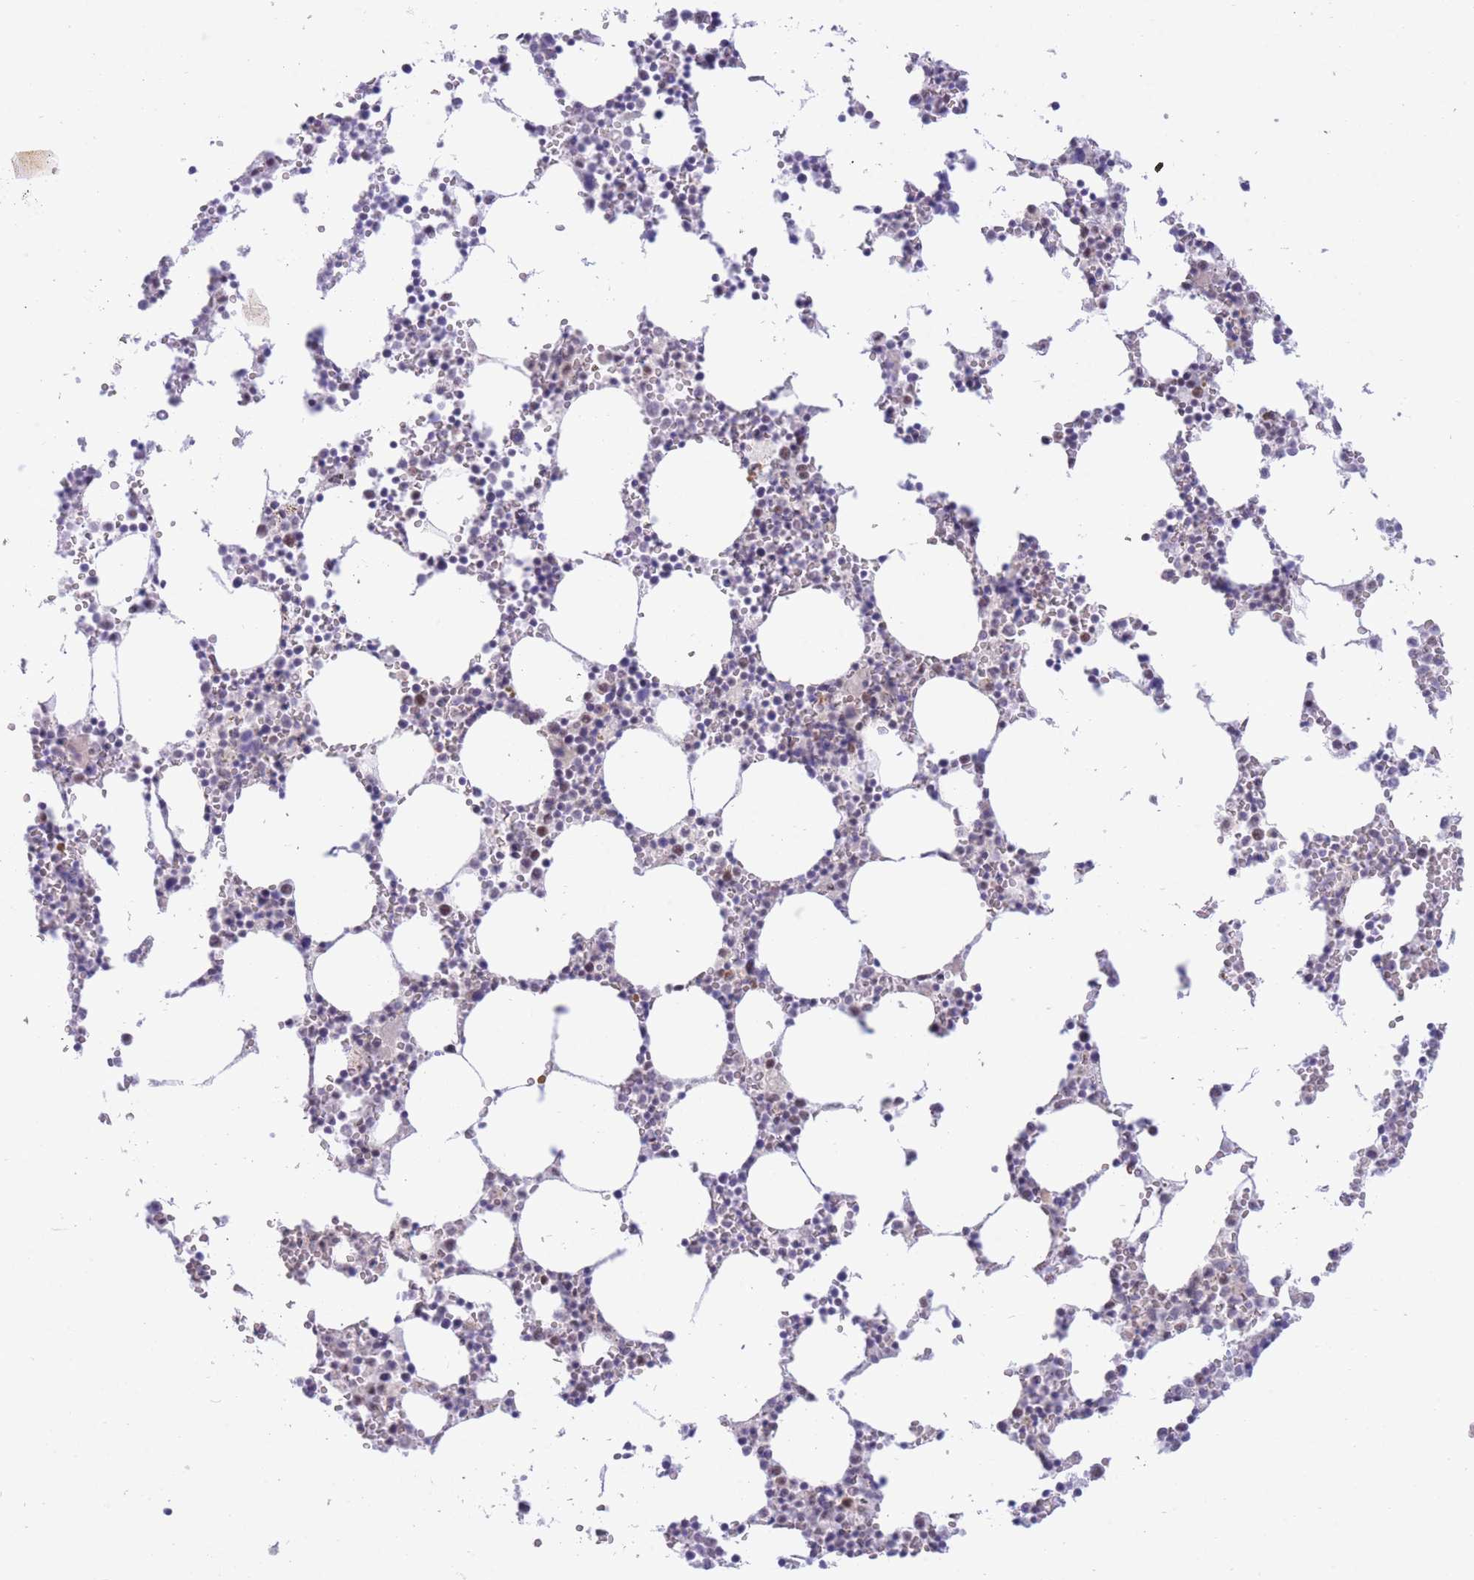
{"staining": {"intensity": "negative", "quantity": "none", "location": "none"}, "tissue": "bone marrow", "cell_type": "Hematopoietic cells", "image_type": "normal", "snomed": [{"axis": "morphology", "description": "Normal tissue, NOS"}, {"axis": "topography", "description": "Bone marrow"}], "caption": "High magnification brightfield microscopy of unremarkable bone marrow stained with DAB (brown) and counterstained with hematoxylin (blue): hematopoietic cells show no significant staining. (IHC, brightfield microscopy, high magnification).", "gene": "CYP2B6", "patient": {"sex": "female", "age": 64}}